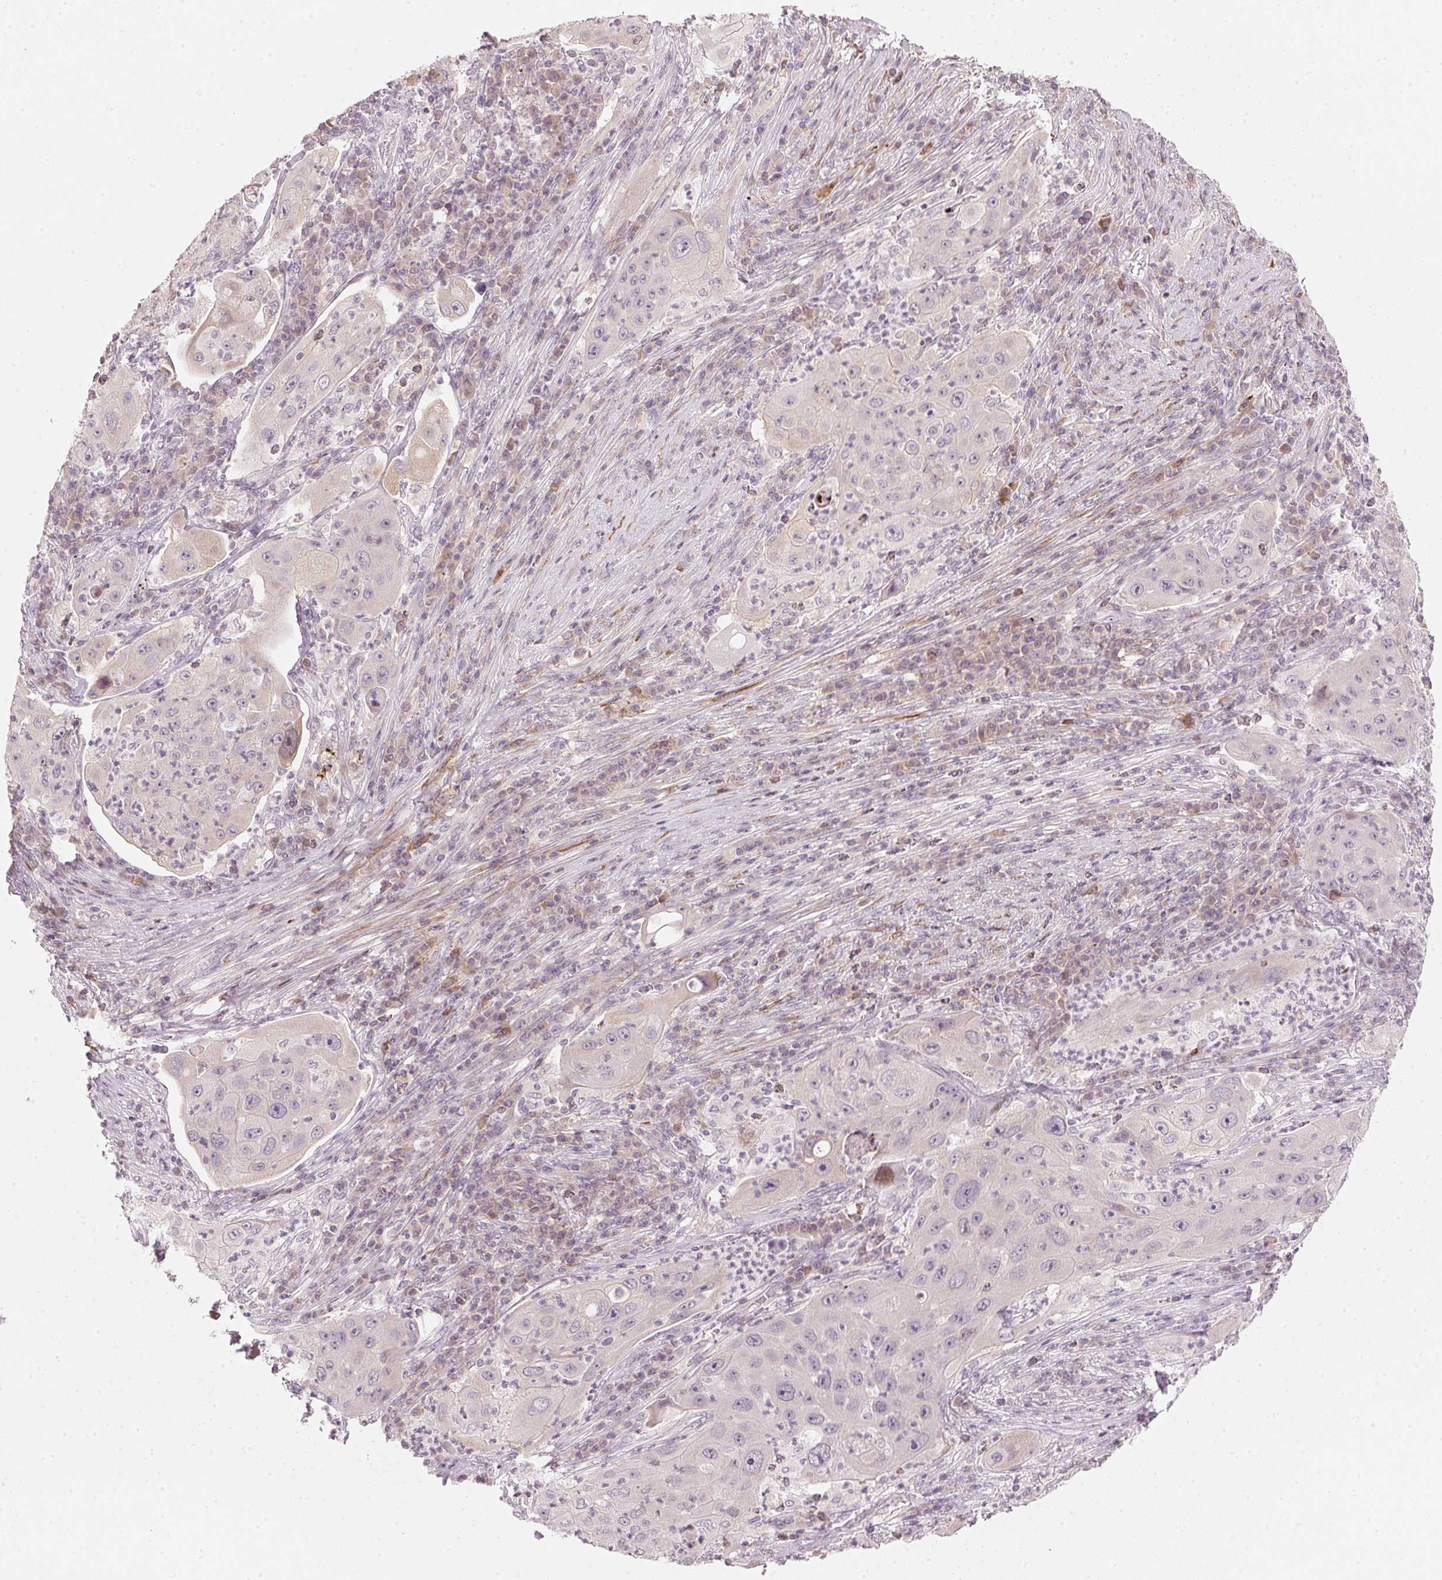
{"staining": {"intensity": "negative", "quantity": "none", "location": "none"}, "tissue": "lung cancer", "cell_type": "Tumor cells", "image_type": "cancer", "snomed": [{"axis": "morphology", "description": "Squamous cell carcinoma, NOS"}, {"axis": "topography", "description": "Lung"}], "caption": "Immunohistochemical staining of human squamous cell carcinoma (lung) demonstrates no significant positivity in tumor cells.", "gene": "SFRP4", "patient": {"sex": "female", "age": 59}}